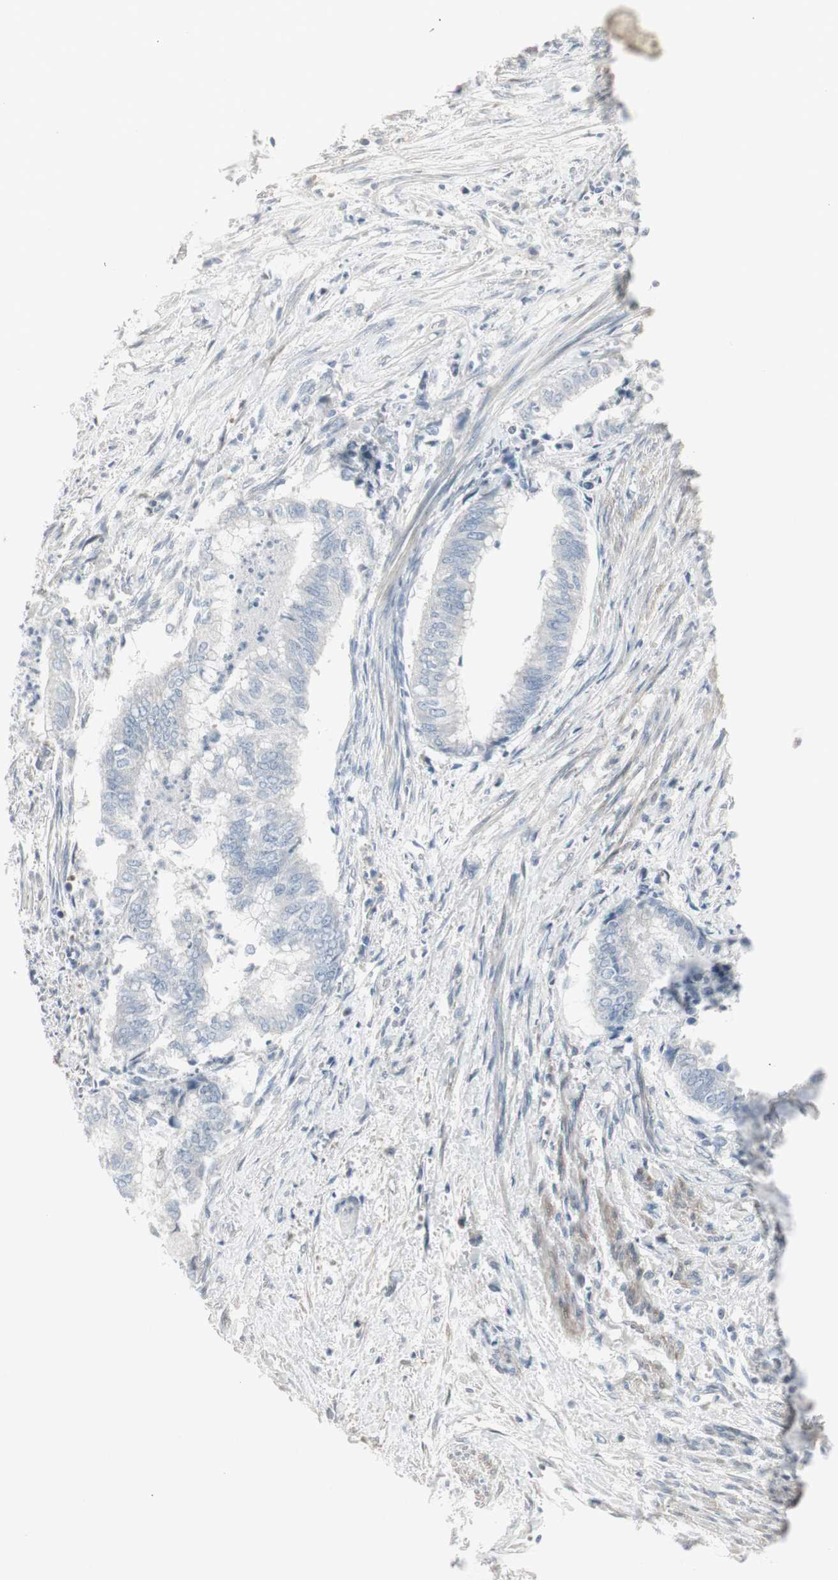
{"staining": {"intensity": "negative", "quantity": "none", "location": "none"}, "tissue": "endometrial cancer", "cell_type": "Tumor cells", "image_type": "cancer", "snomed": [{"axis": "morphology", "description": "Necrosis, NOS"}, {"axis": "morphology", "description": "Adenocarcinoma, NOS"}, {"axis": "topography", "description": "Endometrium"}], "caption": "An IHC photomicrograph of endometrial adenocarcinoma is shown. There is no staining in tumor cells of endometrial adenocarcinoma.", "gene": "DMPK", "patient": {"sex": "female", "age": 79}}